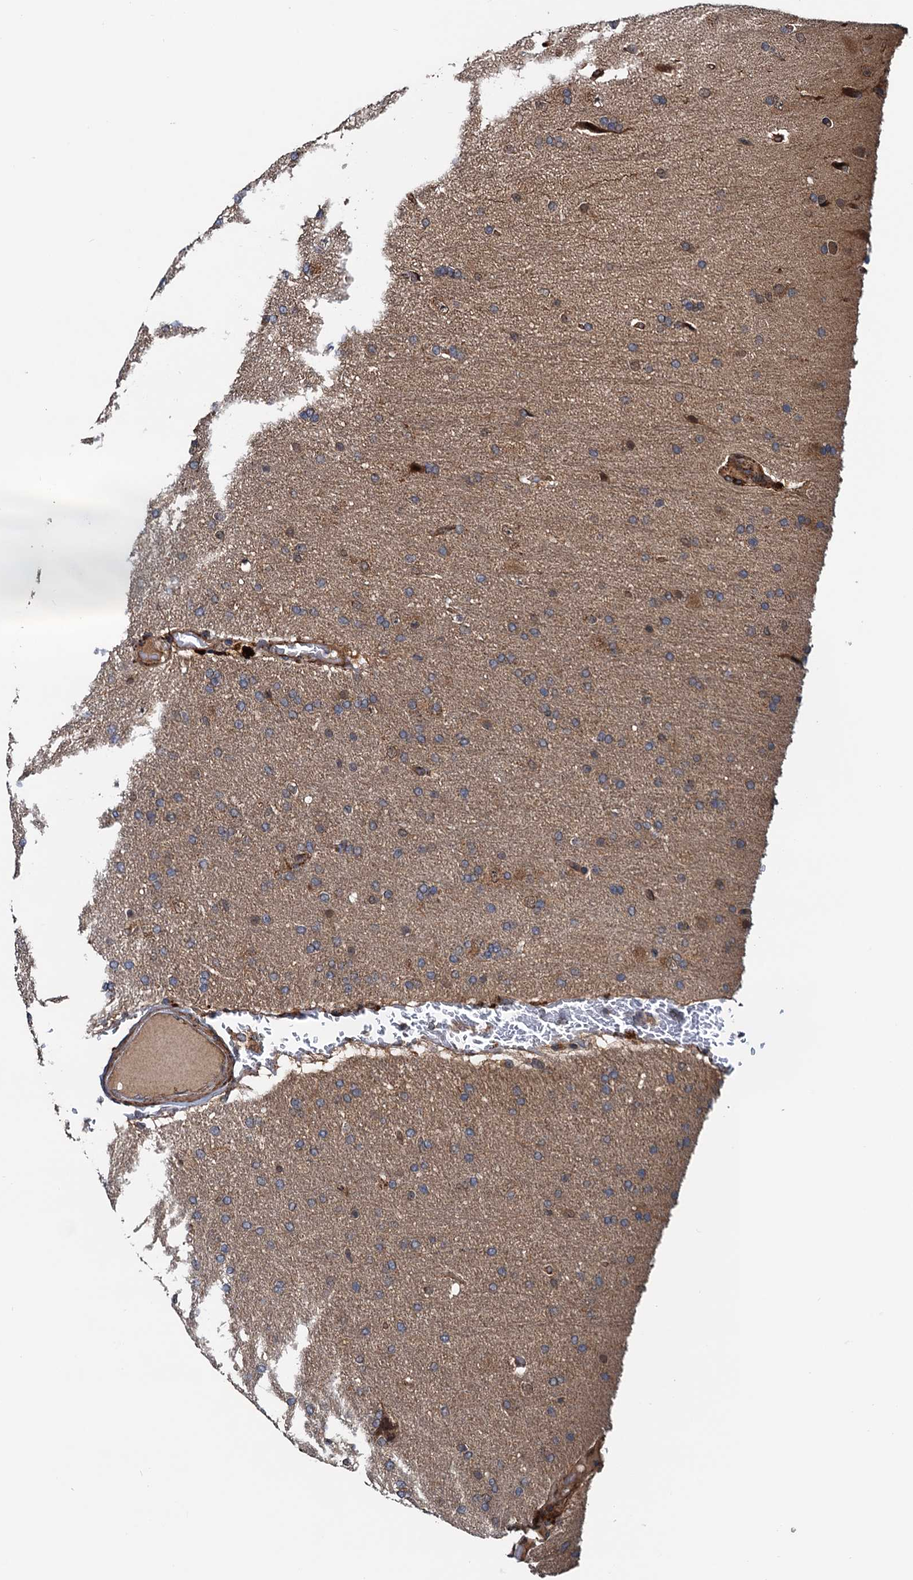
{"staining": {"intensity": "negative", "quantity": "none", "location": "none"}, "tissue": "glioma", "cell_type": "Tumor cells", "image_type": "cancer", "snomed": [{"axis": "morphology", "description": "Glioma, malignant, High grade"}, {"axis": "topography", "description": "Brain"}], "caption": "IHC micrograph of glioma stained for a protein (brown), which reveals no positivity in tumor cells. The staining was performed using DAB (3,3'-diaminobenzidine) to visualize the protein expression in brown, while the nuclei were stained in blue with hematoxylin (Magnification: 20x).", "gene": "AAGAB", "patient": {"sex": "male", "age": 72}}